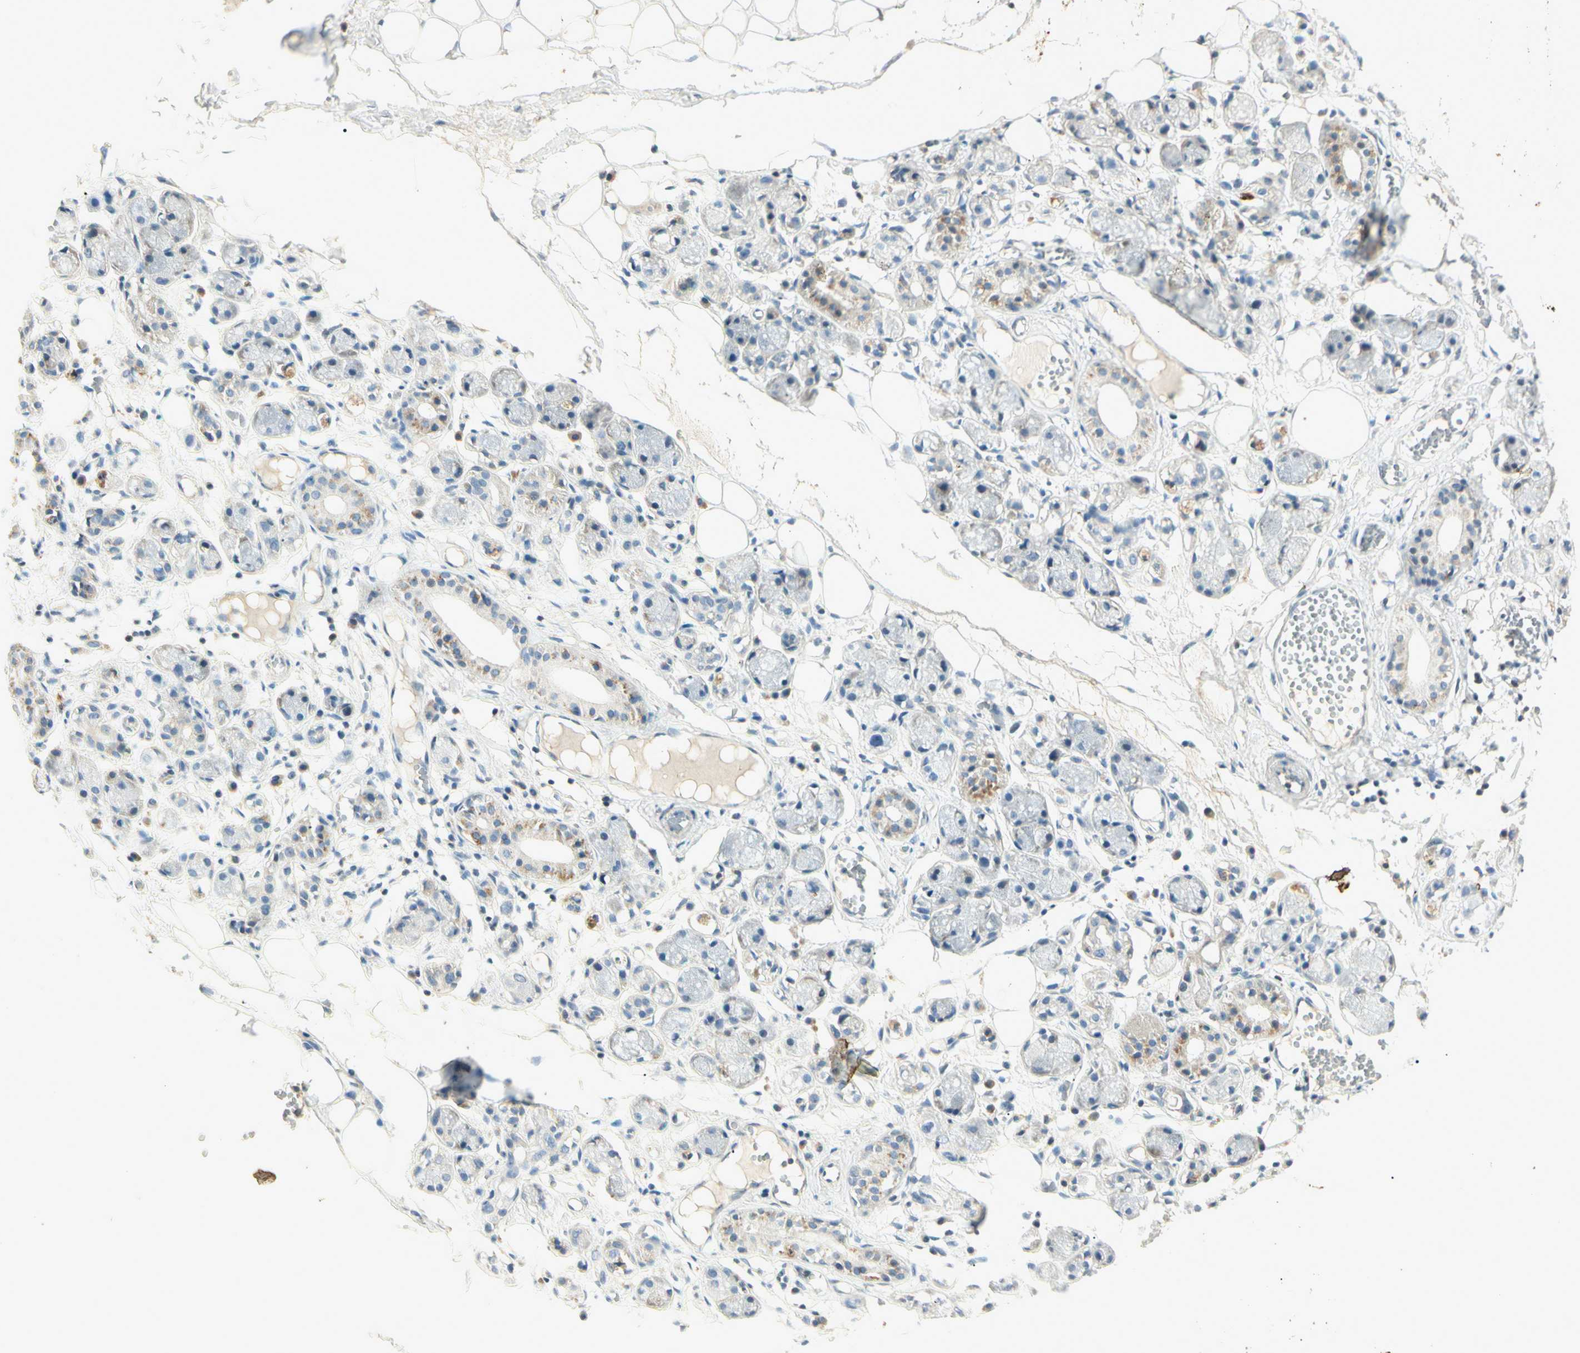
{"staining": {"intensity": "negative", "quantity": "none", "location": "none"}, "tissue": "adipose tissue", "cell_type": "Adipocytes", "image_type": "normal", "snomed": [{"axis": "morphology", "description": "Normal tissue, NOS"}, {"axis": "morphology", "description": "Inflammation, NOS"}, {"axis": "topography", "description": "Vascular tissue"}, {"axis": "topography", "description": "Salivary gland"}], "caption": "This image is of benign adipose tissue stained with immunohistochemistry (IHC) to label a protein in brown with the nuclei are counter-stained blue. There is no expression in adipocytes. Brightfield microscopy of IHC stained with DAB (brown) and hematoxylin (blue), captured at high magnification.", "gene": "CDH6", "patient": {"sex": "female", "age": 75}}